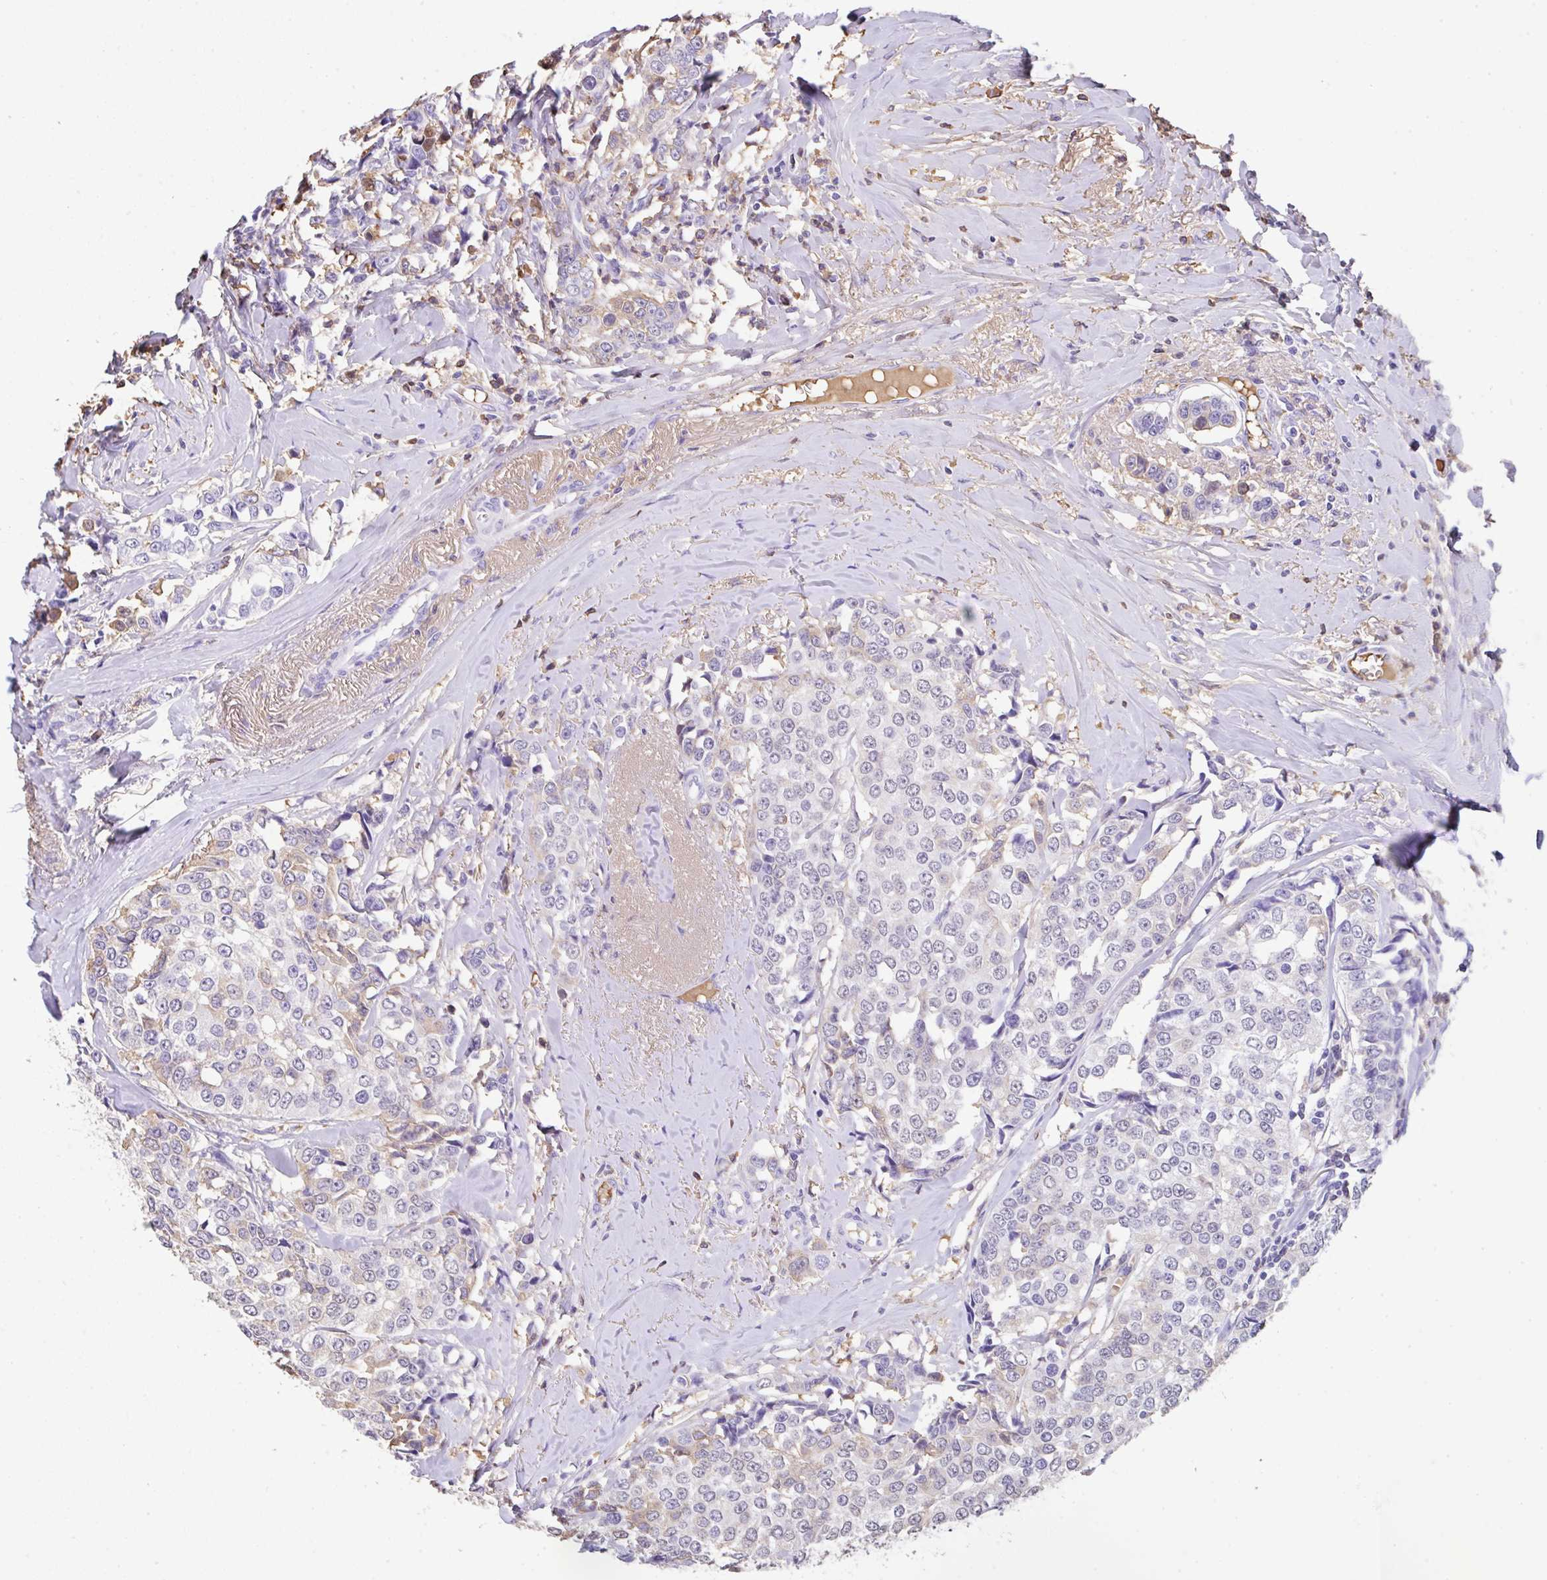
{"staining": {"intensity": "negative", "quantity": "none", "location": "none"}, "tissue": "breast cancer", "cell_type": "Tumor cells", "image_type": "cancer", "snomed": [{"axis": "morphology", "description": "Duct carcinoma"}, {"axis": "topography", "description": "Breast"}], "caption": "The photomicrograph displays no staining of tumor cells in breast cancer (invasive ductal carcinoma).", "gene": "HOXC12", "patient": {"sex": "female", "age": 80}}